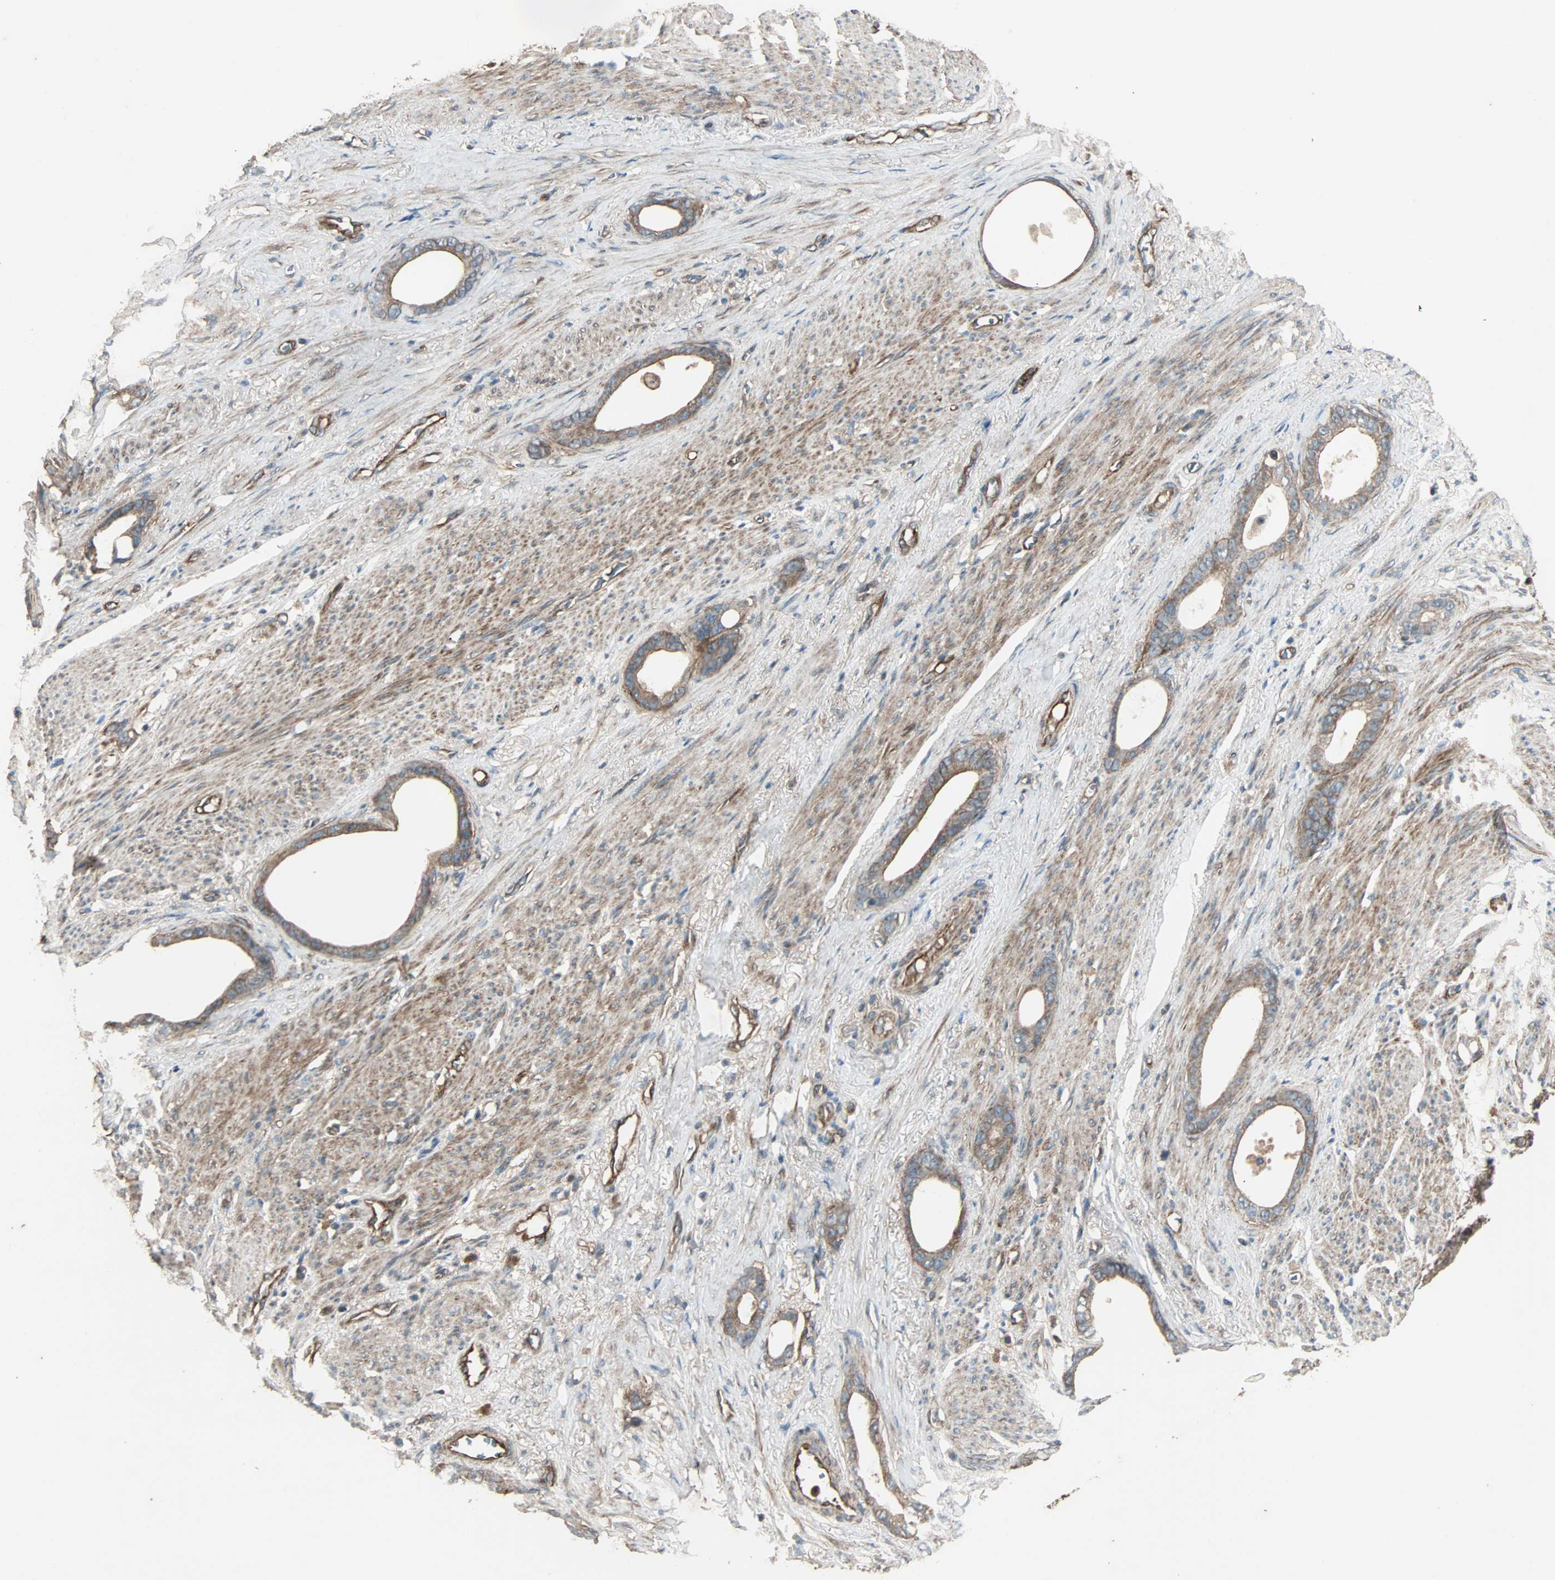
{"staining": {"intensity": "moderate", "quantity": ">75%", "location": "cytoplasmic/membranous"}, "tissue": "stomach cancer", "cell_type": "Tumor cells", "image_type": "cancer", "snomed": [{"axis": "morphology", "description": "Adenocarcinoma, NOS"}, {"axis": "topography", "description": "Stomach"}], "caption": "There is medium levels of moderate cytoplasmic/membranous expression in tumor cells of stomach cancer, as demonstrated by immunohistochemical staining (brown color).", "gene": "GCK", "patient": {"sex": "female", "age": 75}}